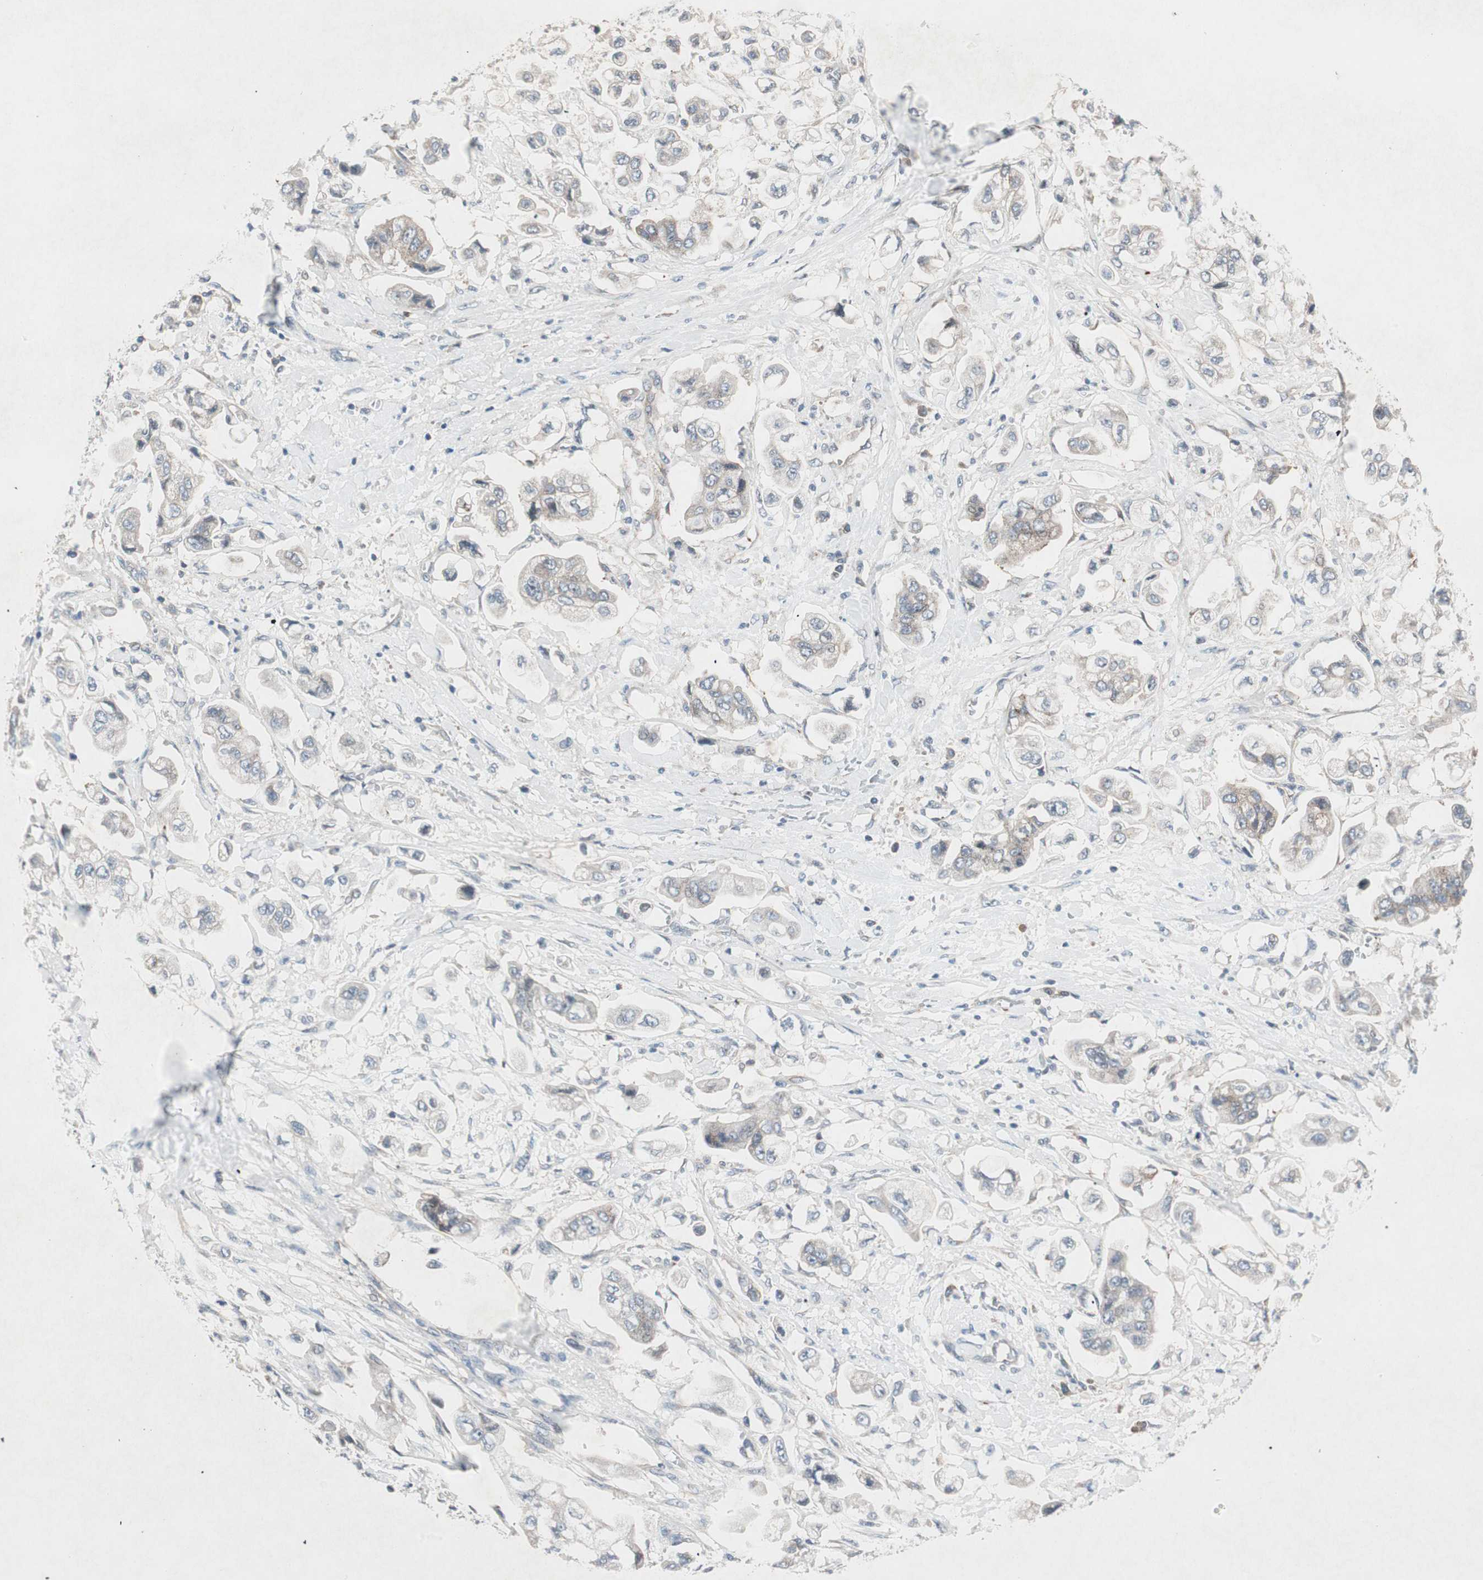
{"staining": {"intensity": "moderate", "quantity": ">75%", "location": "cytoplasmic/membranous"}, "tissue": "stomach cancer", "cell_type": "Tumor cells", "image_type": "cancer", "snomed": [{"axis": "morphology", "description": "Adenocarcinoma, NOS"}, {"axis": "topography", "description": "Stomach"}], "caption": "Stomach cancer stained with a protein marker reveals moderate staining in tumor cells.", "gene": "CCL14", "patient": {"sex": "male", "age": 62}}